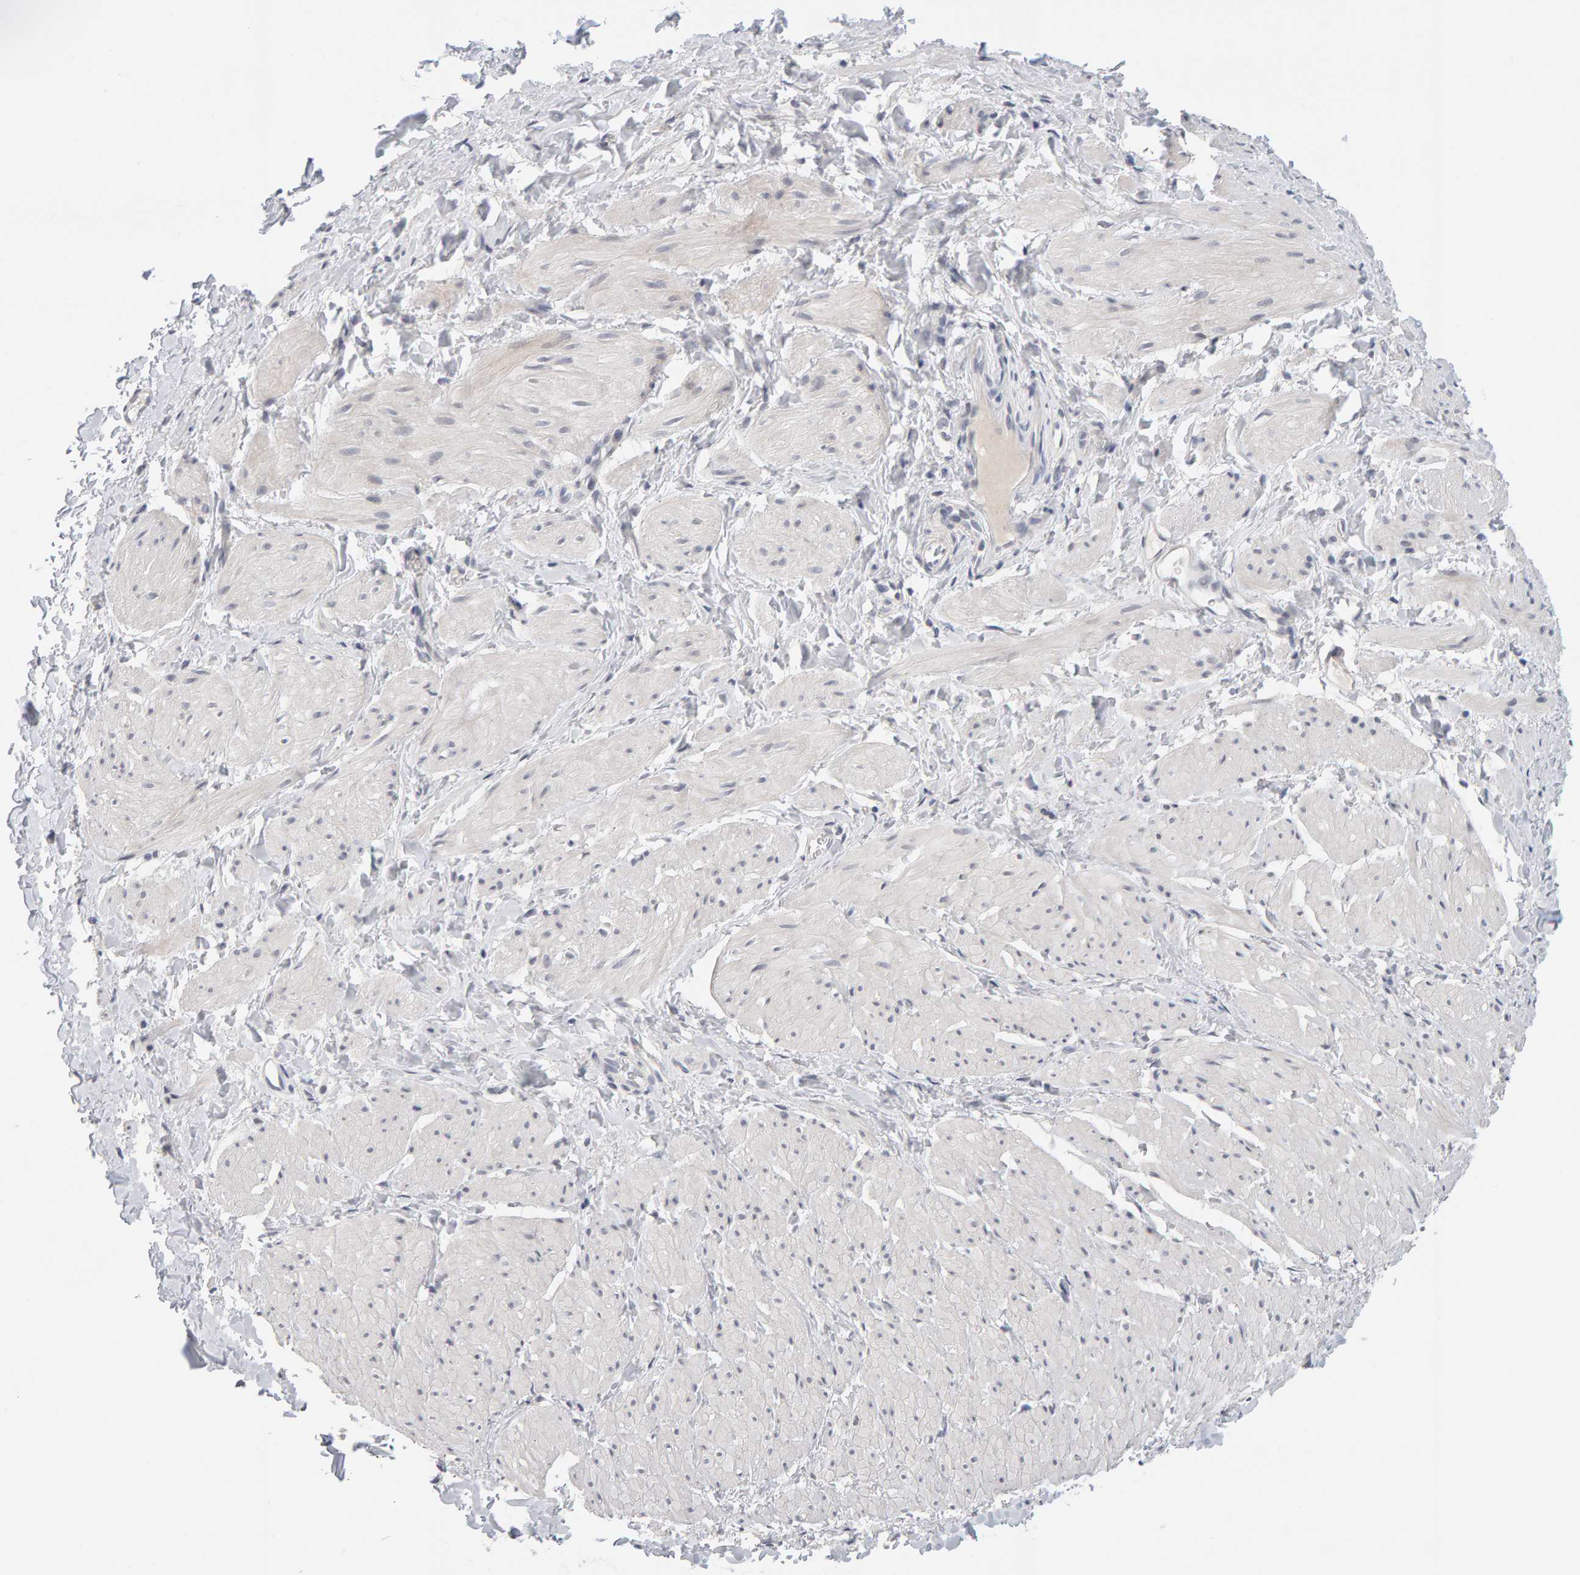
{"staining": {"intensity": "negative", "quantity": "none", "location": "none"}, "tissue": "smooth muscle", "cell_type": "Smooth muscle cells", "image_type": "normal", "snomed": [{"axis": "morphology", "description": "Normal tissue, NOS"}, {"axis": "topography", "description": "Smooth muscle"}], "caption": "Smooth muscle cells show no significant protein positivity in benign smooth muscle. (IHC, brightfield microscopy, high magnification).", "gene": "HNF4A", "patient": {"sex": "male", "age": 16}}